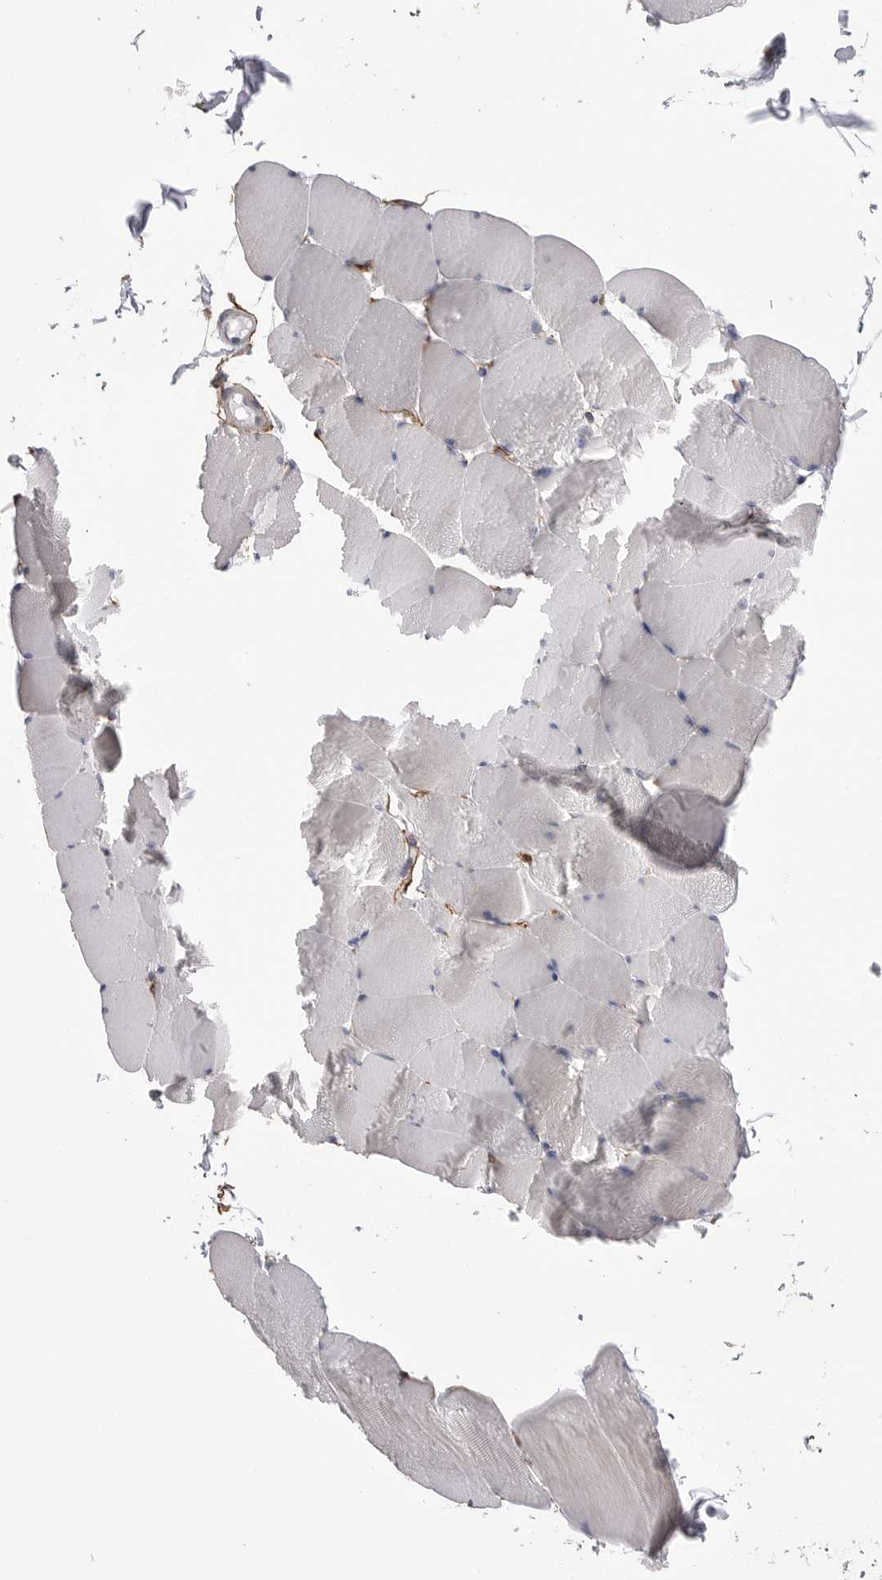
{"staining": {"intensity": "negative", "quantity": "none", "location": "none"}, "tissue": "skeletal muscle", "cell_type": "Myocytes", "image_type": "normal", "snomed": [{"axis": "morphology", "description": "Normal tissue, NOS"}, {"axis": "topography", "description": "Skeletal muscle"}], "caption": "Immunohistochemical staining of benign skeletal muscle displays no significant positivity in myocytes.", "gene": "AKAP12", "patient": {"sex": "male", "age": 62}}